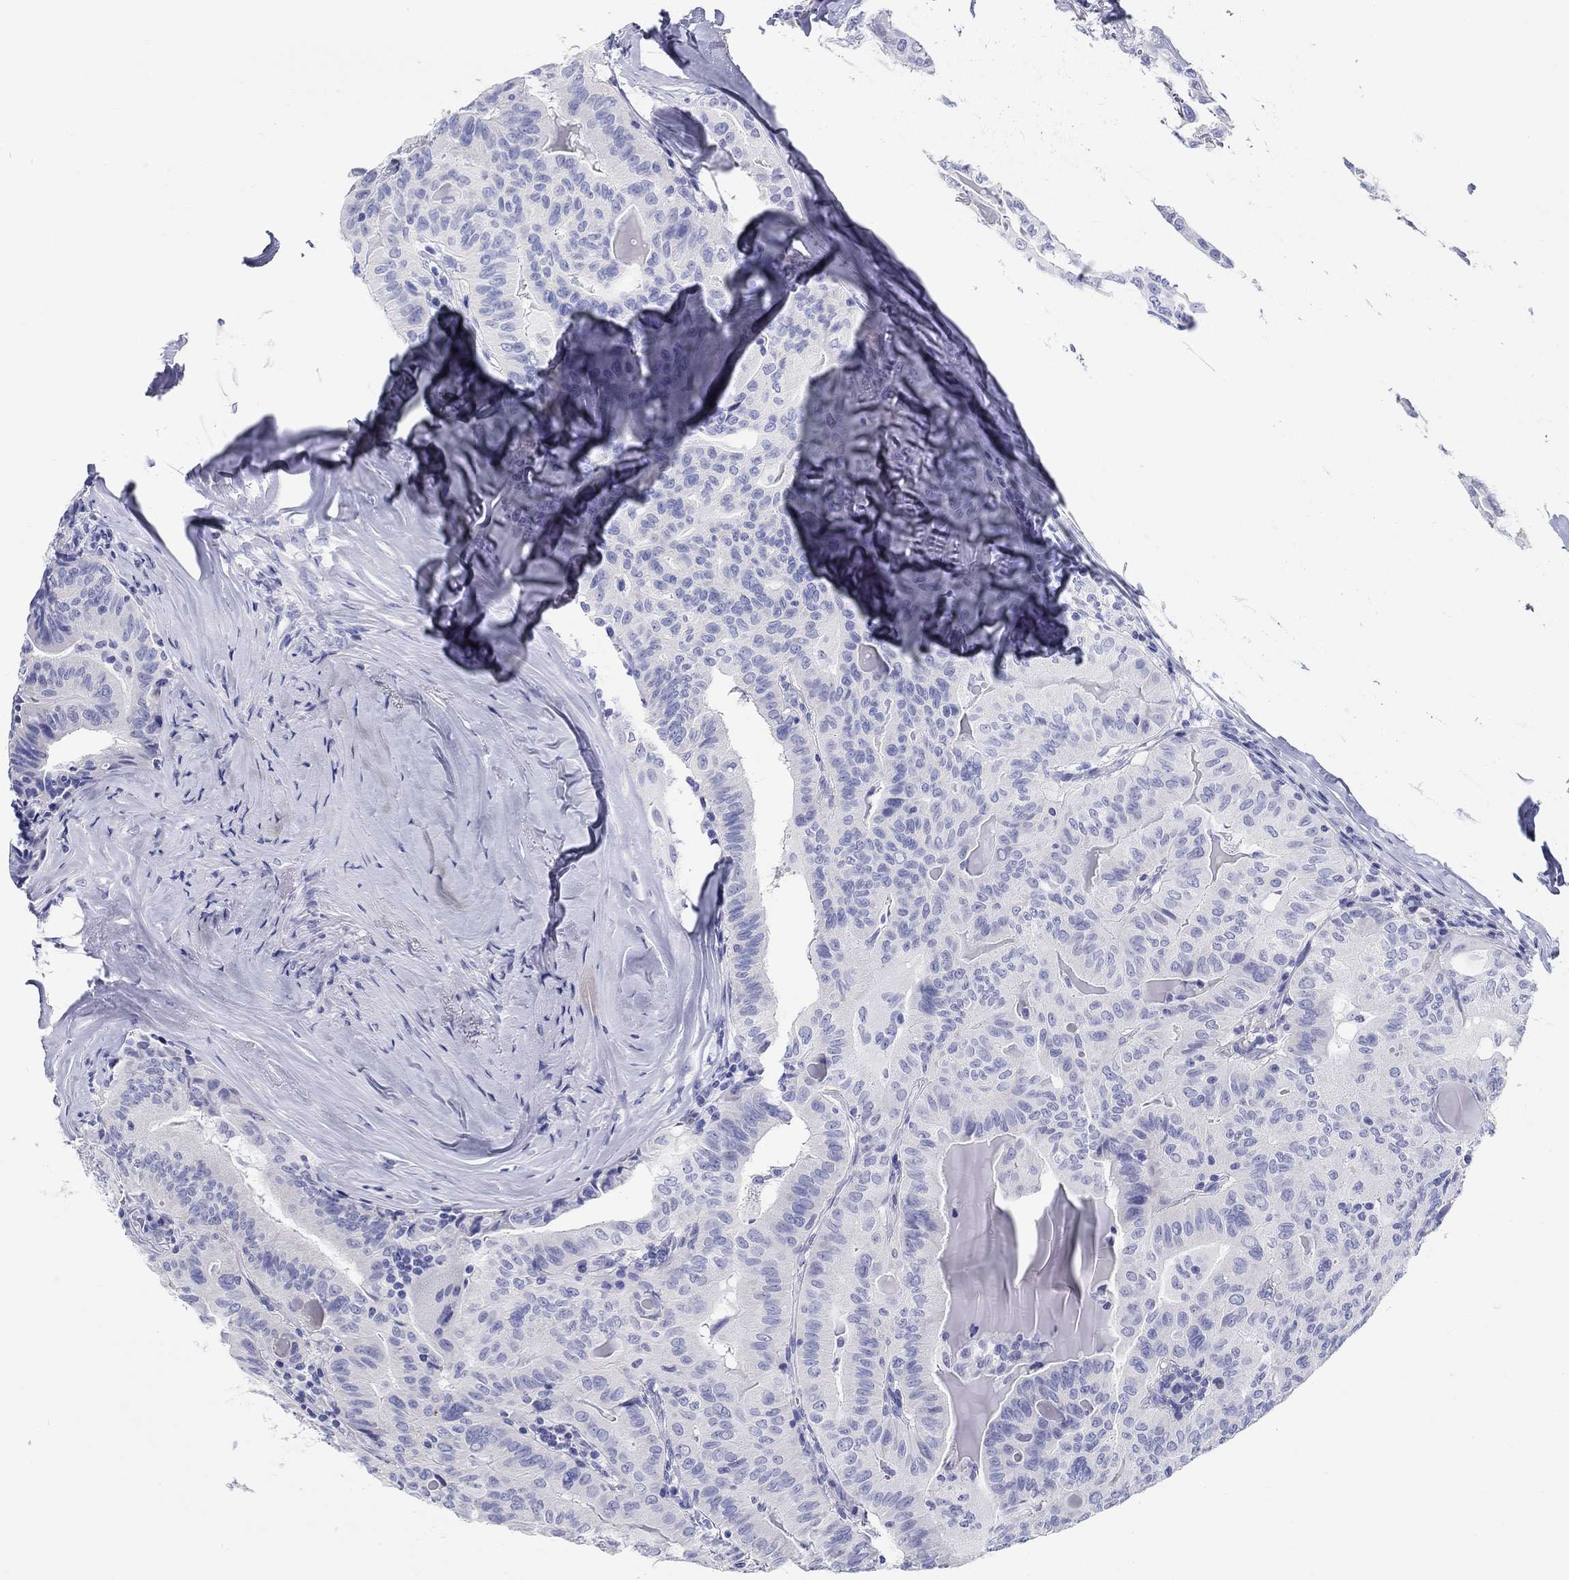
{"staining": {"intensity": "negative", "quantity": "none", "location": "none"}, "tissue": "thyroid cancer", "cell_type": "Tumor cells", "image_type": "cancer", "snomed": [{"axis": "morphology", "description": "Papillary adenocarcinoma, NOS"}, {"axis": "topography", "description": "Thyroid gland"}], "caption": "There is no significant expression in tumor cells of thyroid cancer. Nuclei are stained in blue.", "gene": "LAMP5", "patient": {"sex": "female", "age": 68}}